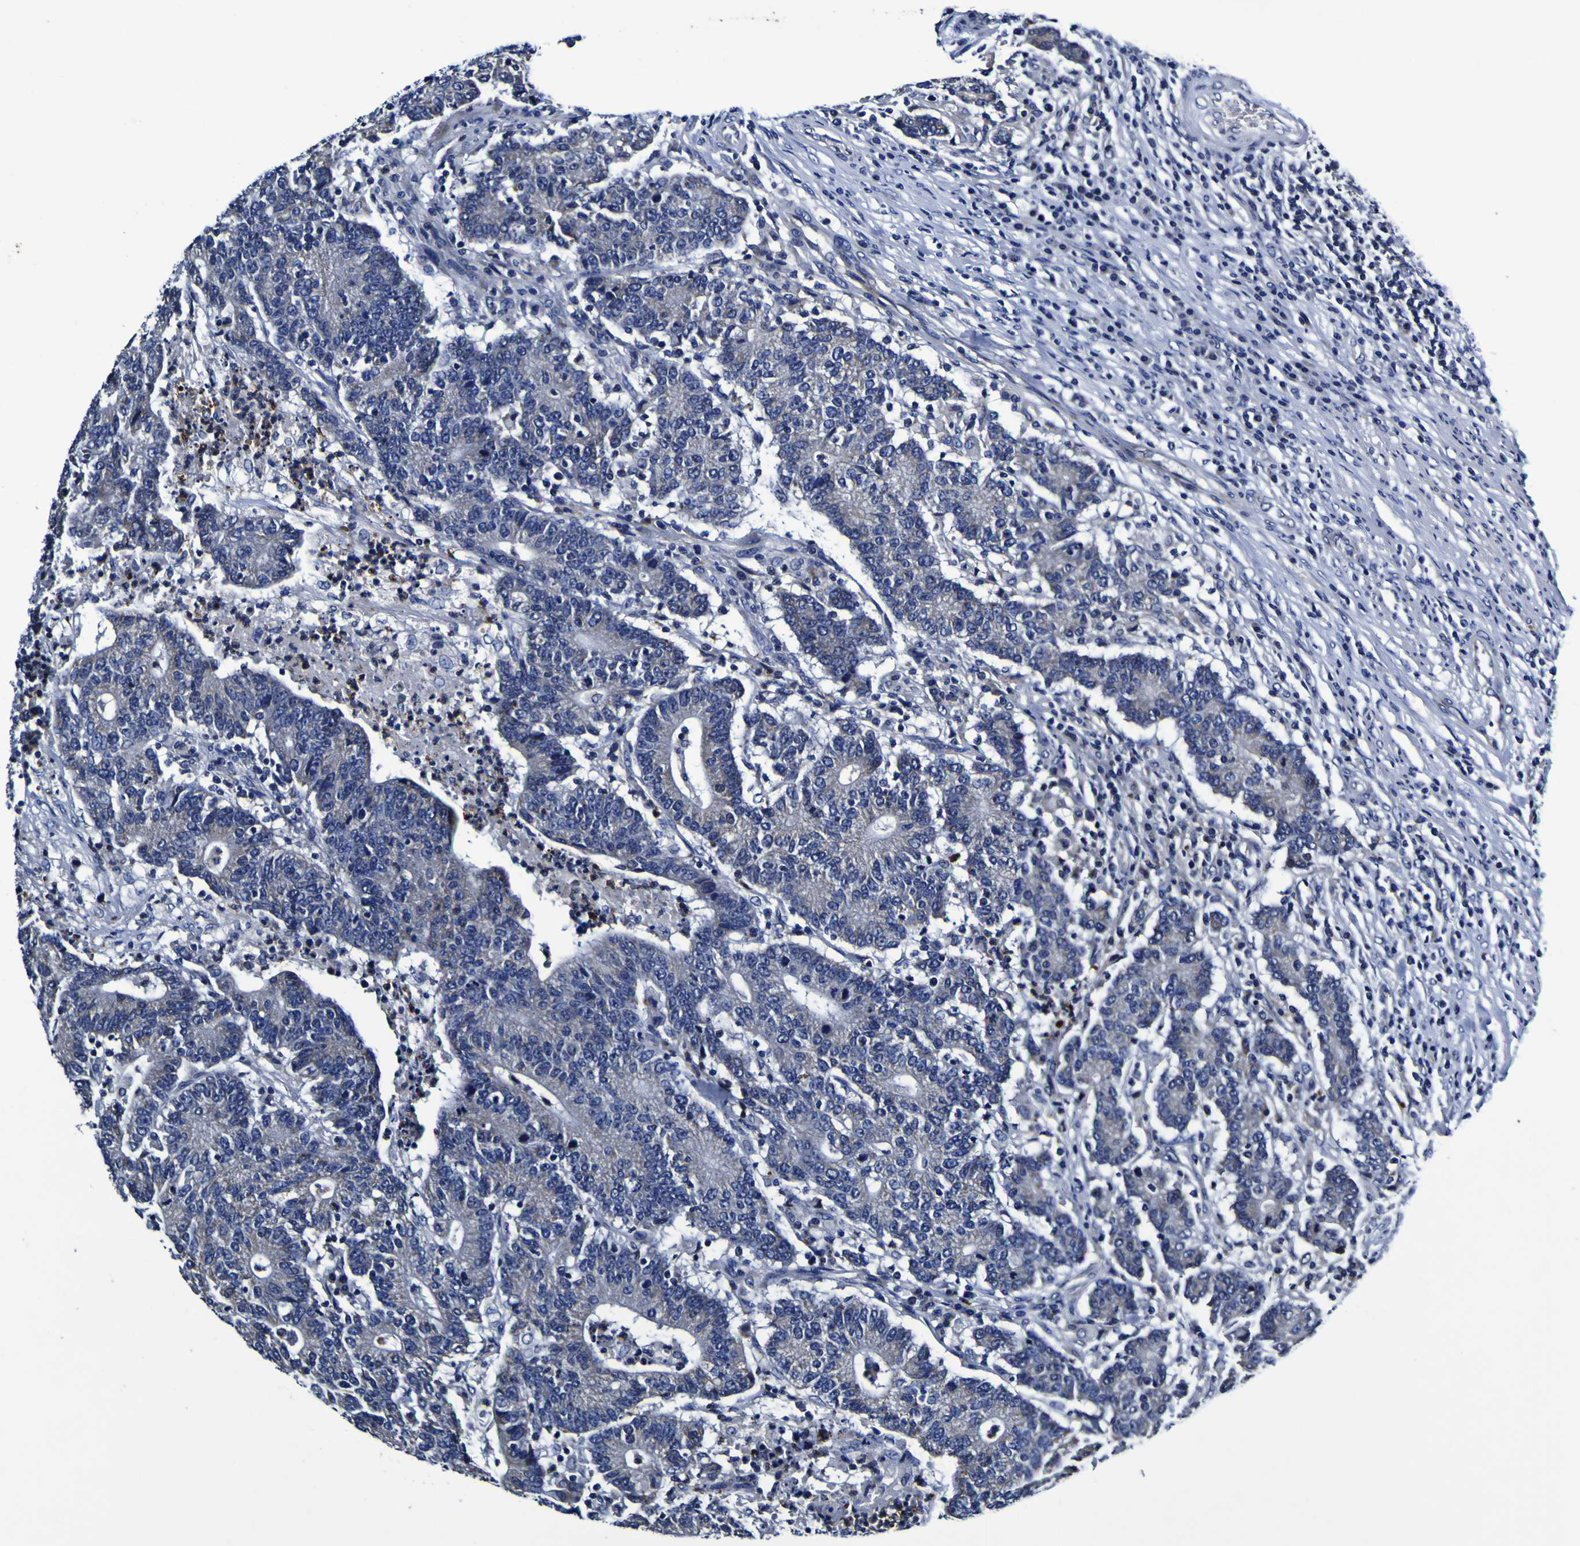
{"staining": {"intensity": "negative", "quantity": "none", "location": "none"}, "tissue": "colorectal cancer", "cell_type": "Tumor cells", "image_type": "cancer", "snomed": [{"axis": "morphology", "description": "Normal tissue, NOS"}, {"axis": "morphology", "description": "Adenocarcinoma, NOS"}, {"axis": "topography", "description": "Colon"}], "caption": "DAB immunohistochemical staining of colorectal cancer reveals no significant expression in tumor cells. The staining was performed using DAB (3,3'-diaminobenzidine) to visualize the protein expression in brown, while the nuclei were stained in blue with hematoxylin (Magnification: 20x).", "gene": "PANK4", "patient": {"sex": "female", "age": 75}}